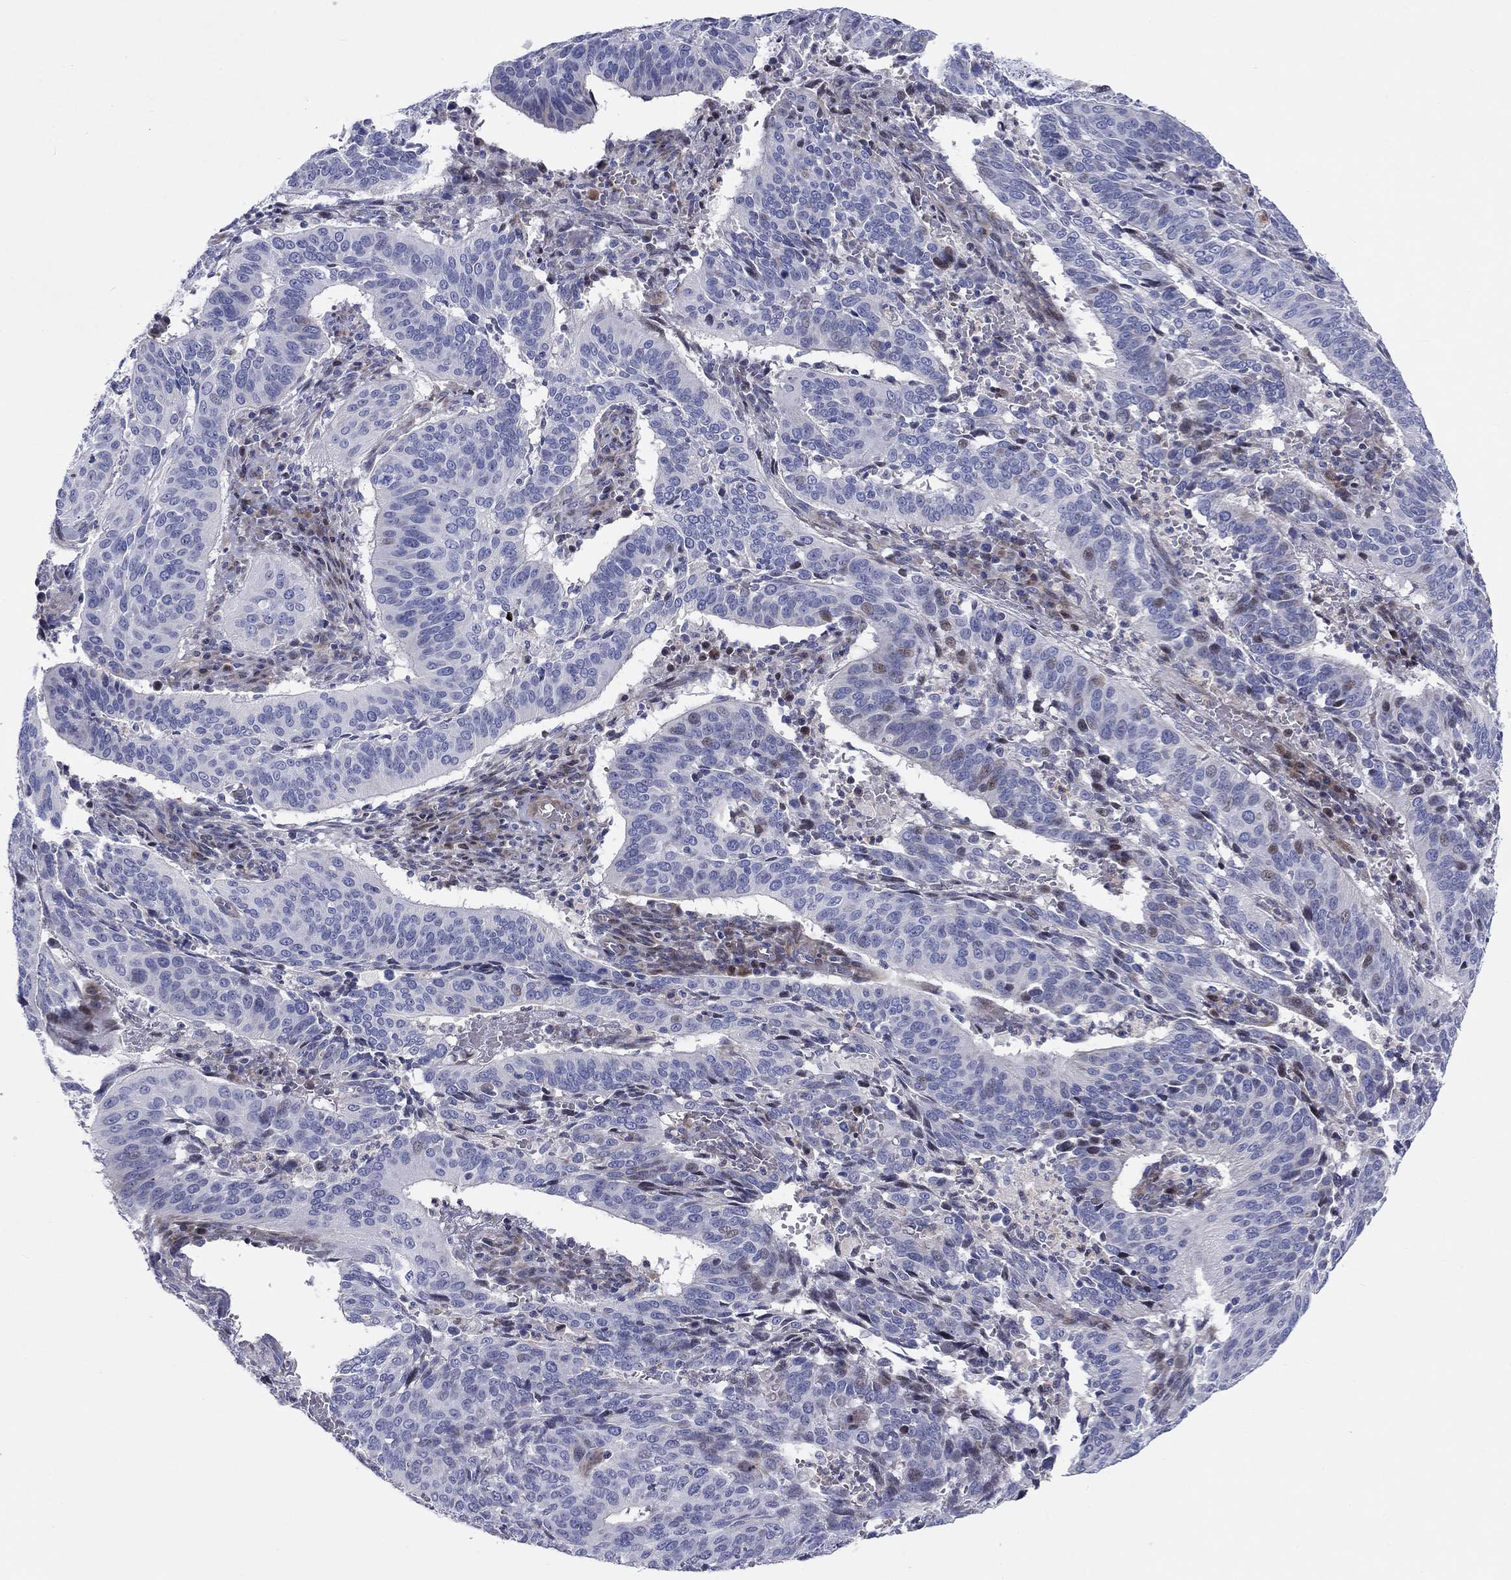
{"staining": {"intensity": "negative", "quantity": "none", "location": "none"}, "tissue": "cervical cancer", "cell_type": "Tumor cells", "image_type": "cancer", "snomed": [{"axis": "morphology", "description": "Normal tissue, NOS"}, {"axis": "morphology", "description": "Squamous cell carcinoma, NOS"}, {"axis": "topography", "description": "Cervix"}], "caption": "Cervical squamous cell carcinoma was stained to show a protein in brown. There is no significant staining in tumor cells. The staining is performed using DAB (3,3'-diaminobenzidine) brown chromogen with nuclei counter-stained in using hematoxylin.", "gene": "ARHGAP36", "patient": {"sex": "female", "age": 39}}